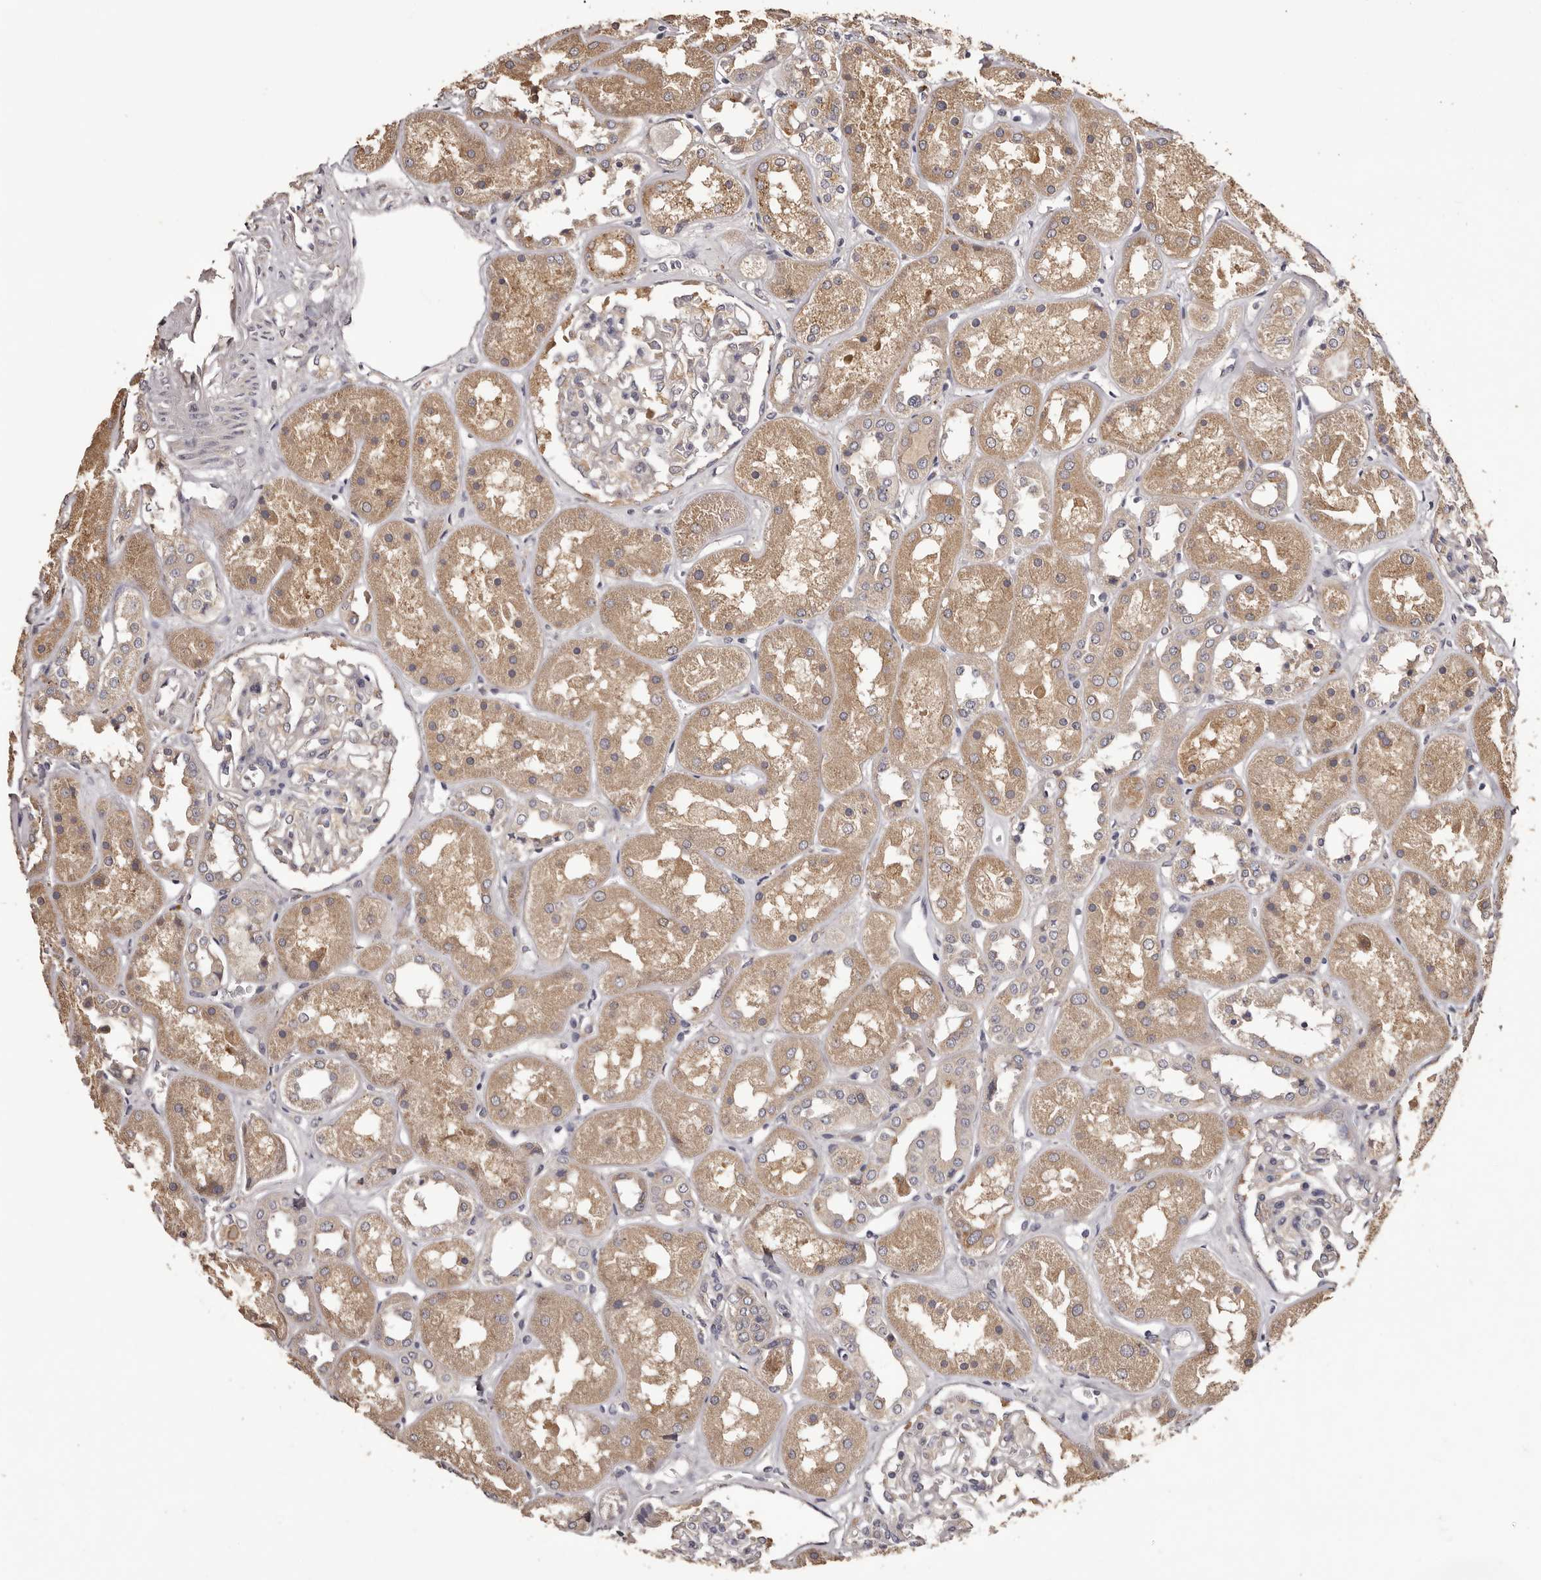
{"staining": {"intensity": "negative", "quantity": "none", "location": "none"}, "tissue": "kidney", "cell_type": "Cells in glomeruli", "image_type": "normal", "snomed": [{"axis": "morphology", "description": "Normal tissue, NOS"}, {"axis": "topography", "description": "Kidney"}], "caption": "Human kidney stained for a protein using IHC shows no staining in cells in glomeruli.", "gene": "ETNK1", "patient": {"sex": "male", "age": 70}}